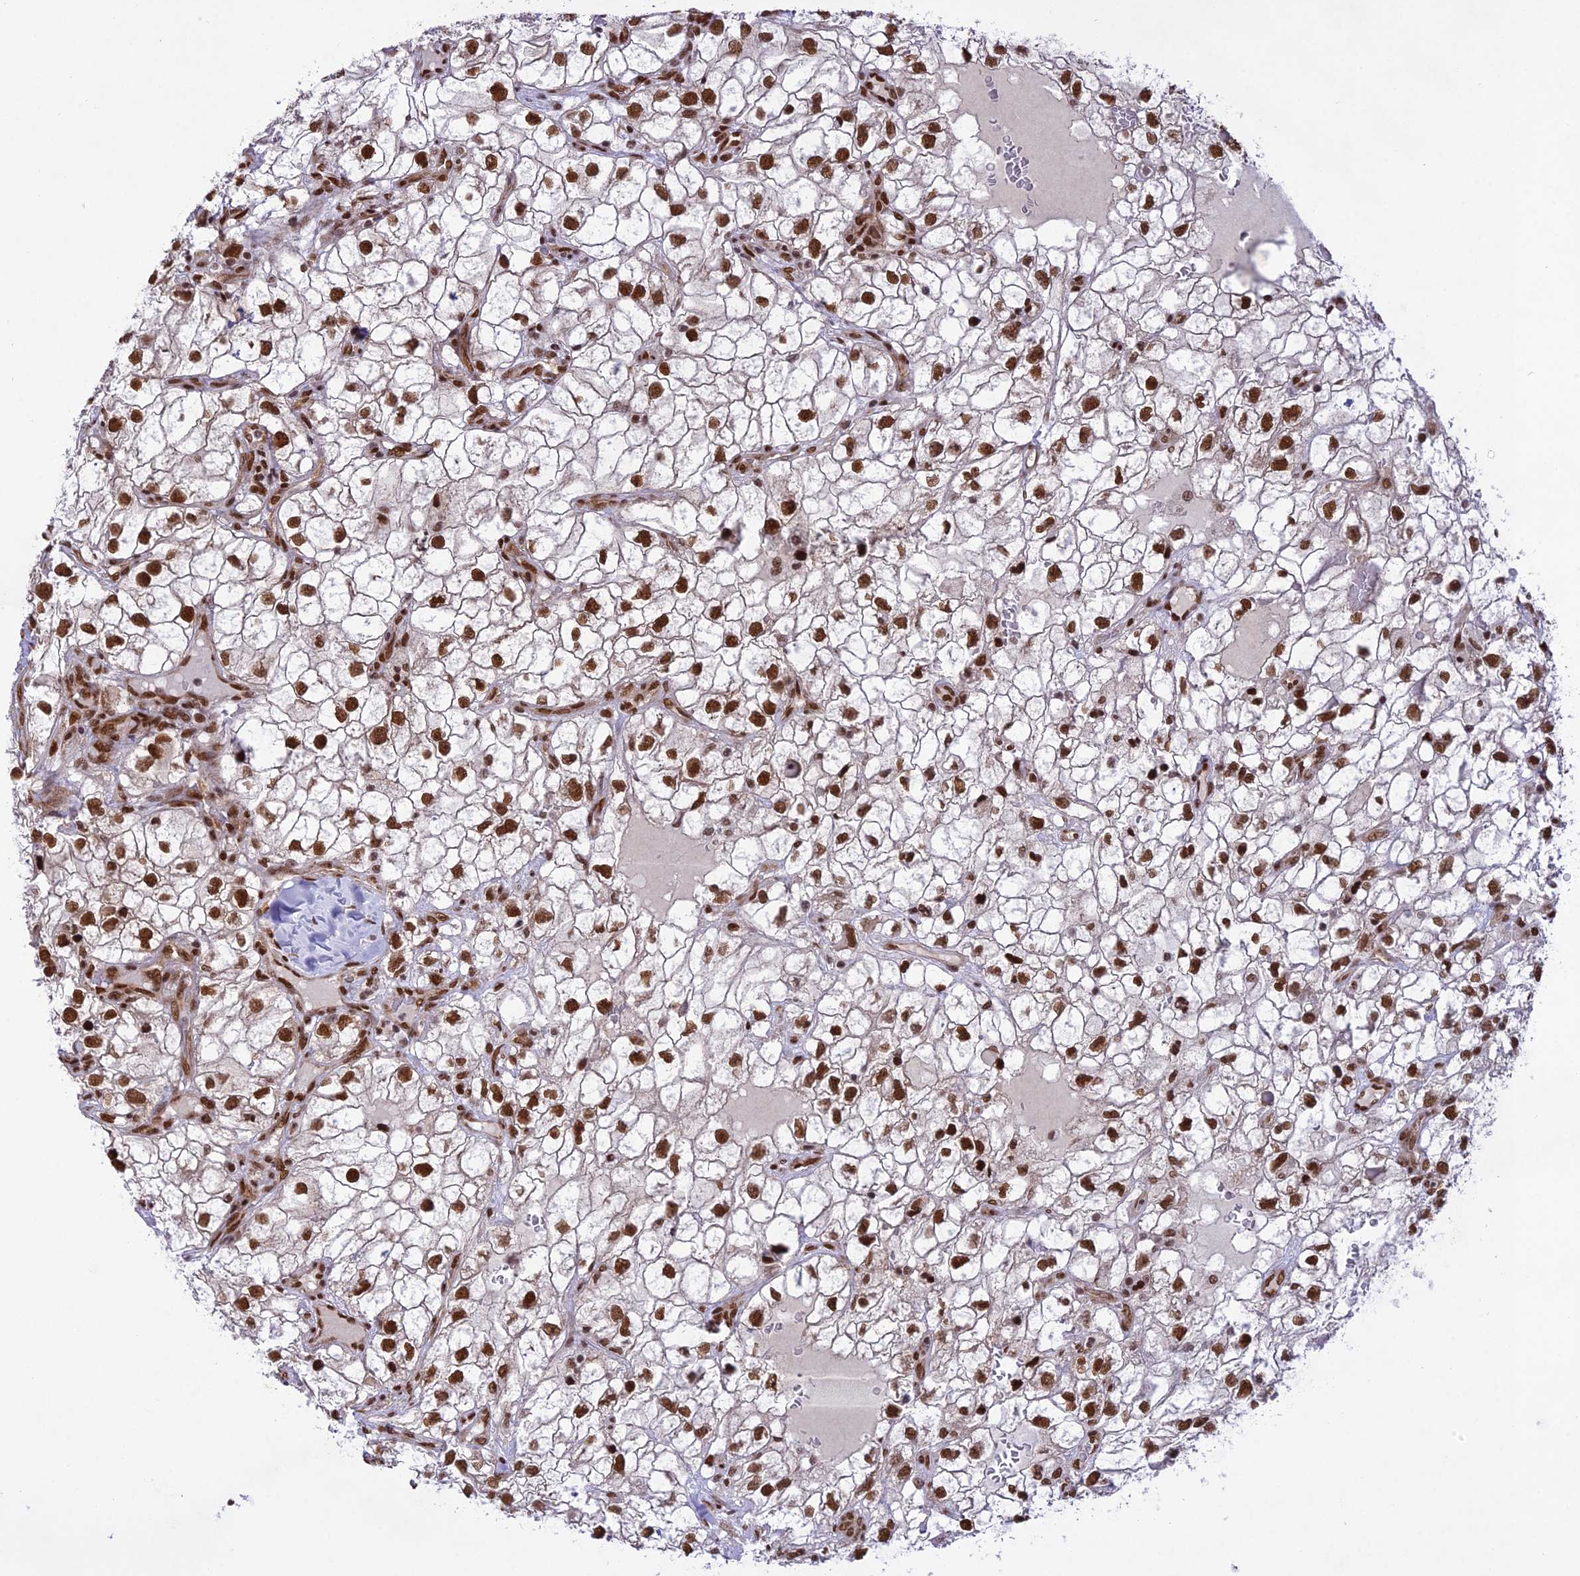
{"staining": {"intensity": "strong", "quantity": ">75%", "location": "nuclear"}, "tissue": "renal cancer", "cell_type": "Tumor cells", "image_type": "cancer", "snomed": [{"axis": "morphology", "description": "Adenocarcinoma, NOS"}, {"axis": "topography", "description": "Kidney"}], "caption": "IHC micrograph of renal adenocarcinoma stained for a protein (brown), which exhibits high levels of strong nuclear positivity in approximately >75% of tumor cells.", "gene": "DDX1", "patient": {"sex": "male", "age": 59}}